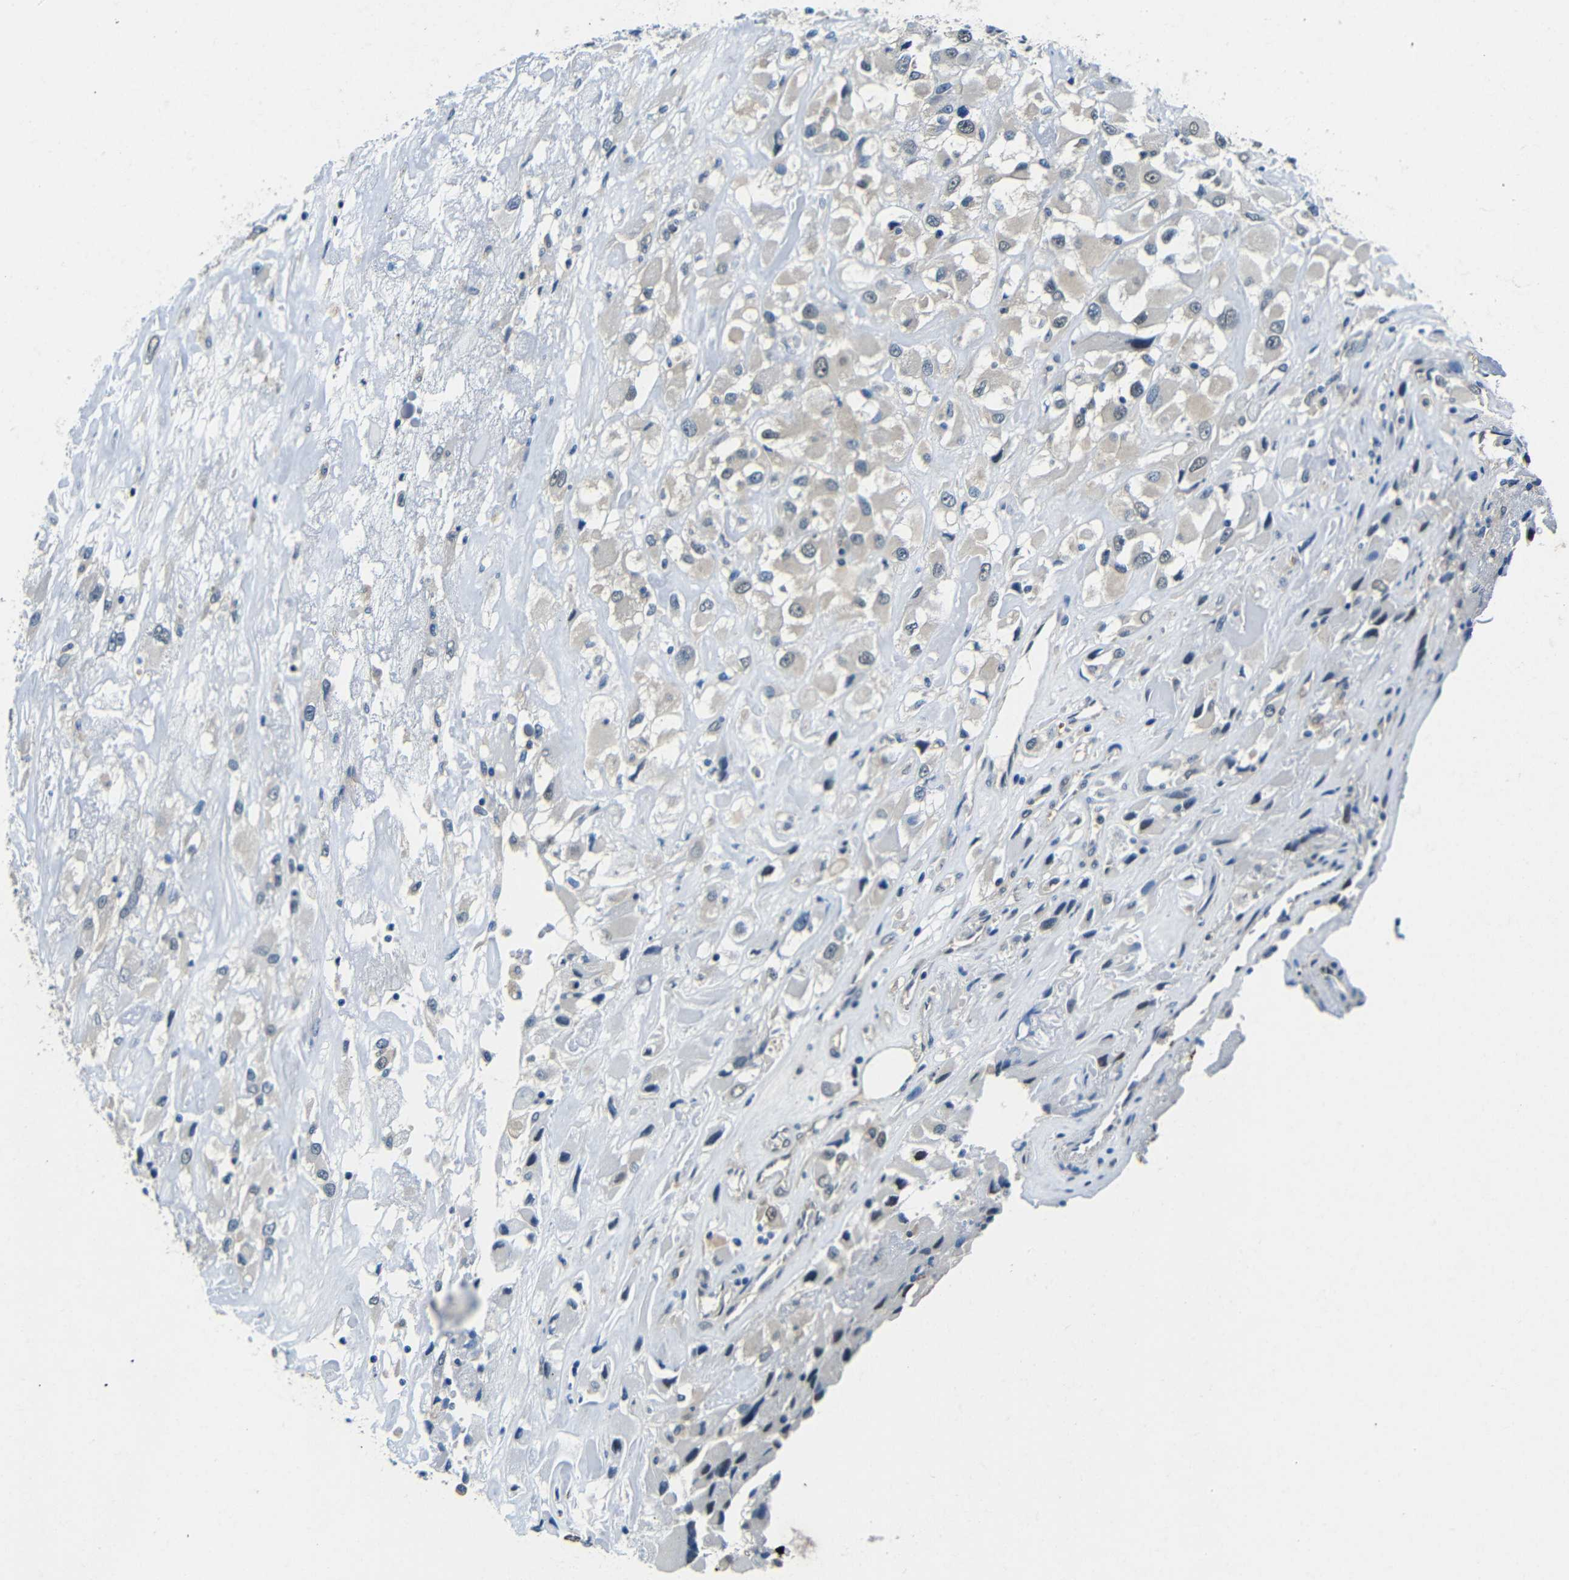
{"staining": {"intensity": "weak", "quantity": "<25%", "location": "cytoplasmic/membranous"}, "tissue": "renal cancer", "cell_type": "Tumor cells", "image_type": "cancer", "snomed": [{"axis": "morphology", "description": "Adenocarcinoma, NOS"}, {"axis": "topography", "description": "Kidney"}], "caption": "The histopathology image demonstrates no significant positivity in tumor cells of renal cancer (adenocarcinoma). (Stains: DAB (3,3'-diaminobenzidine) immunohistochemistry with hematoxylin counter stain, Microscopy: brightfield microscopy at high magnification).", "gene": "ADAP1", "patient": {"sex": "female", "age": 52}}